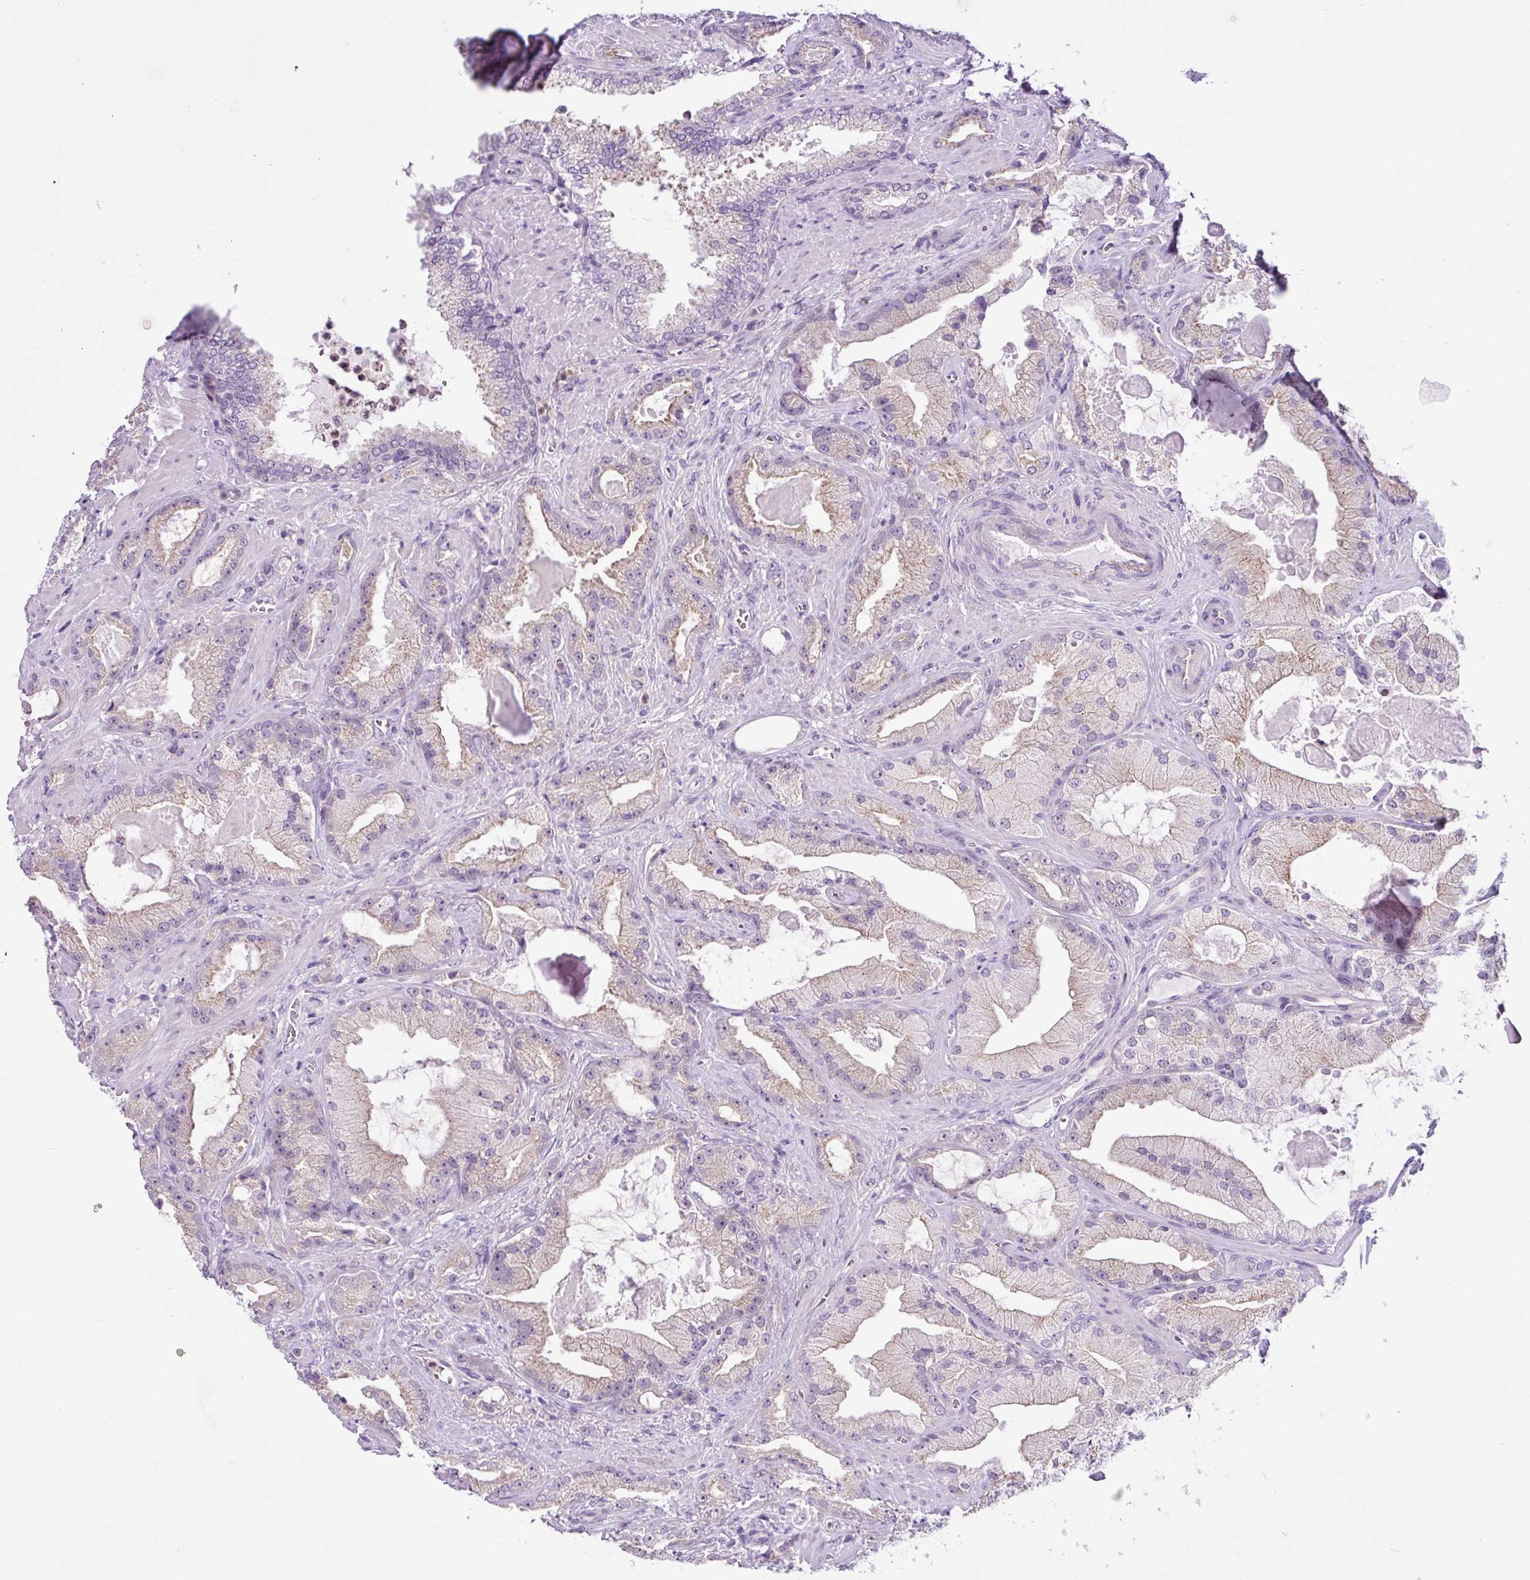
{"staining": {"intensity": "weak", "quantity": "25%-75%", "location": "cytoplasmic/membranous"}, "tissue": "prostate cancer", "cell_type": "Tumor cells", "image_type": "cancer", "snomed": [{"axis": "morphology", "description": "Adenocarcinoma, High grade"}, {"axis": "topography", "description": "Prostate"}], "caption": "Immunohistochemistry photomicrograph of human prostate high-grade adenocarcinoma stained for a protein (brown), which shows low levels of weak cytoplasmic/membranous expression in about 25%-75% of tumor cells.", "gene": "TONSL", "patient": {"sex": "male", "age": 68}}